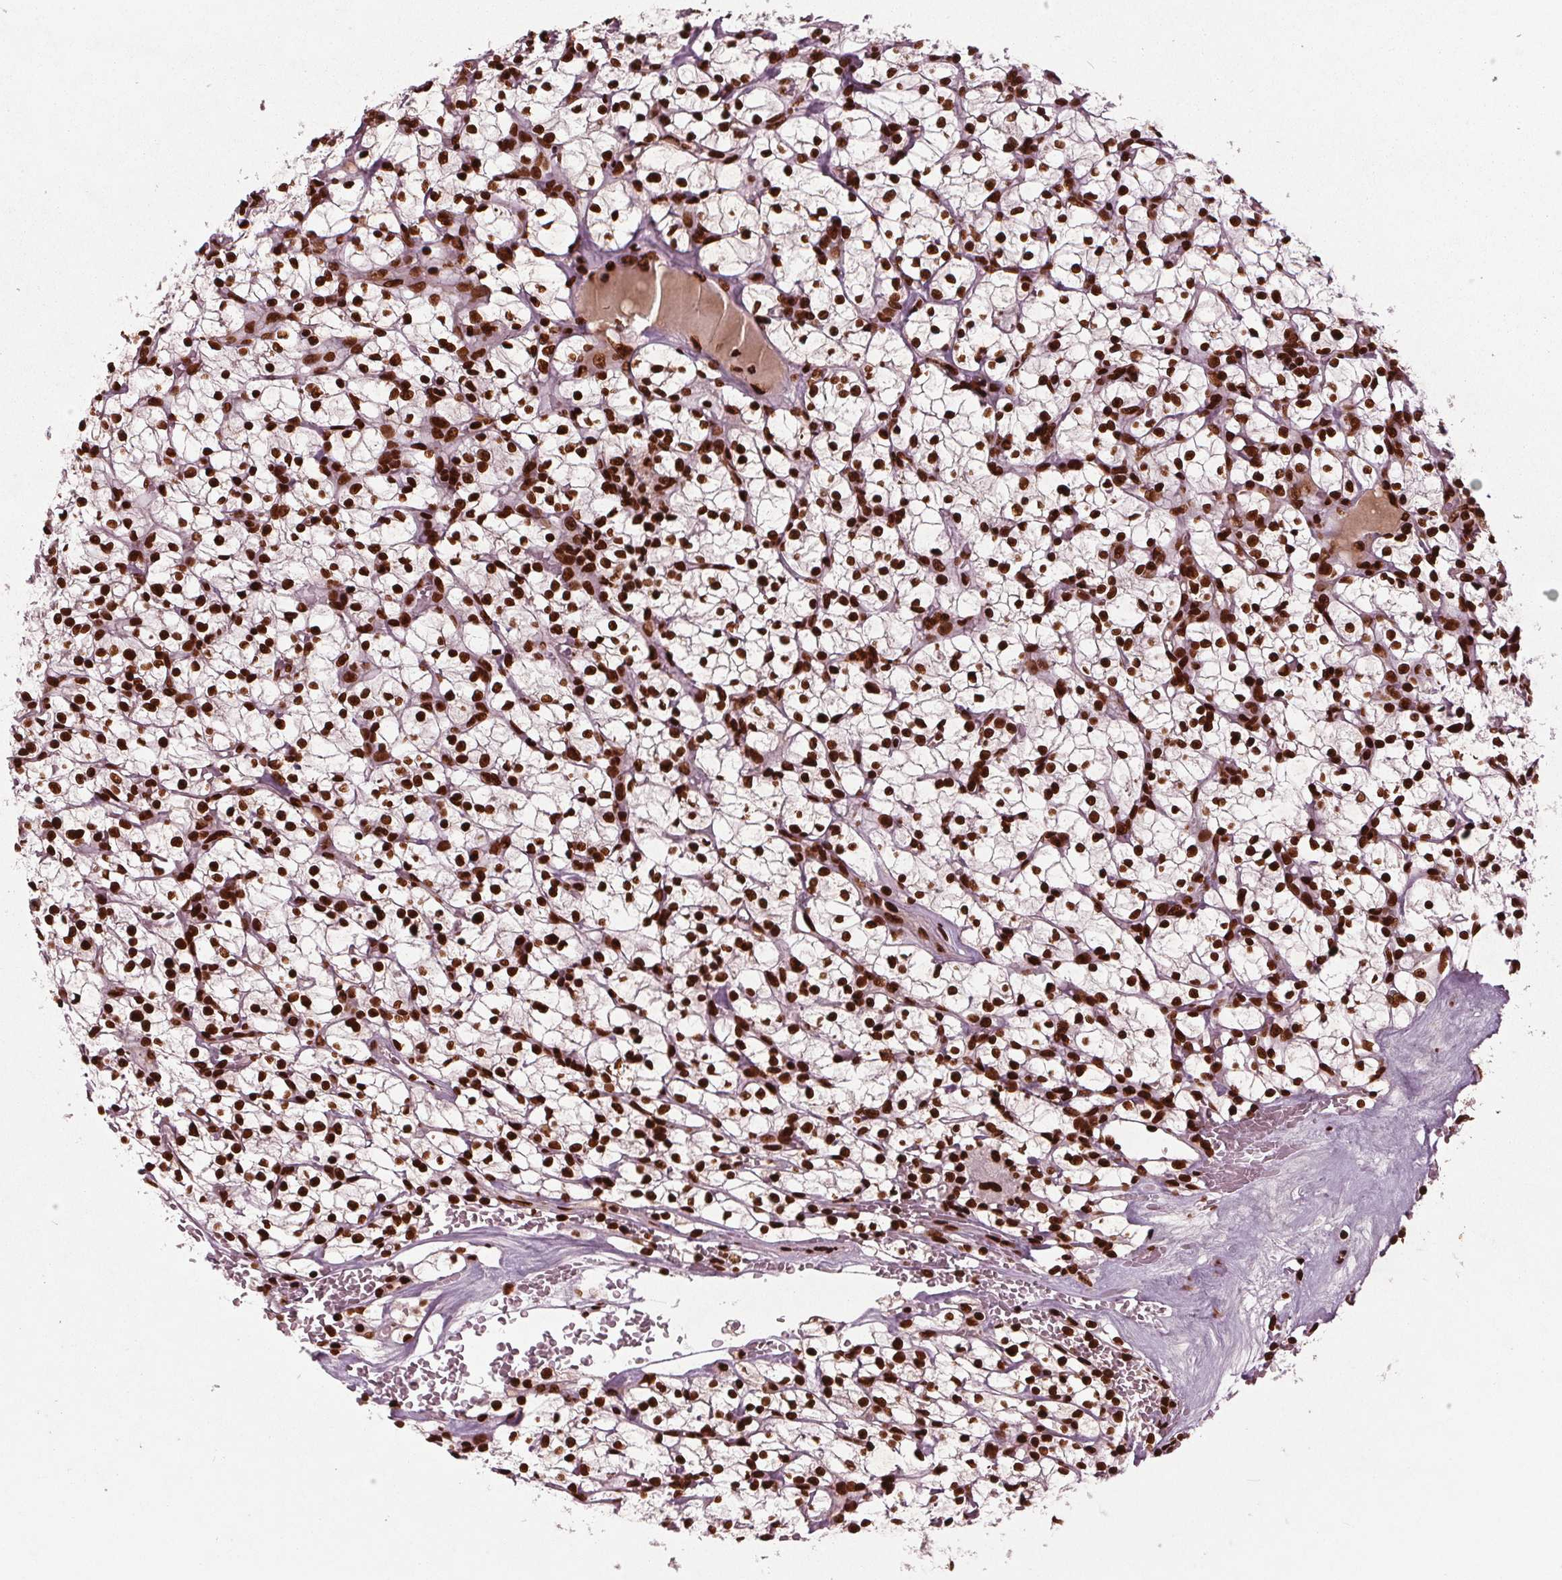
{"staining": {"intensity": "strong", "quantity": ">75%", "location": "nuclear"}, "tissue": "renal cancer", "cell_type": "Tumor cells", "image_type": "cancer", "snomed": [{"axis": "morphology", "description": "Adenocarcinoma, NOS"}, {"axis": "topography", "description": "Kidney"}], "caption": "DAB (3,3'-diaminobenzidine) immunohistochemical staining of human renal adenocarcinoma displays strong nuclear protein positivity in about >75% of tumor cells.", "gene": "BRD4", "patient": {"sex": "female", "age": 64}}